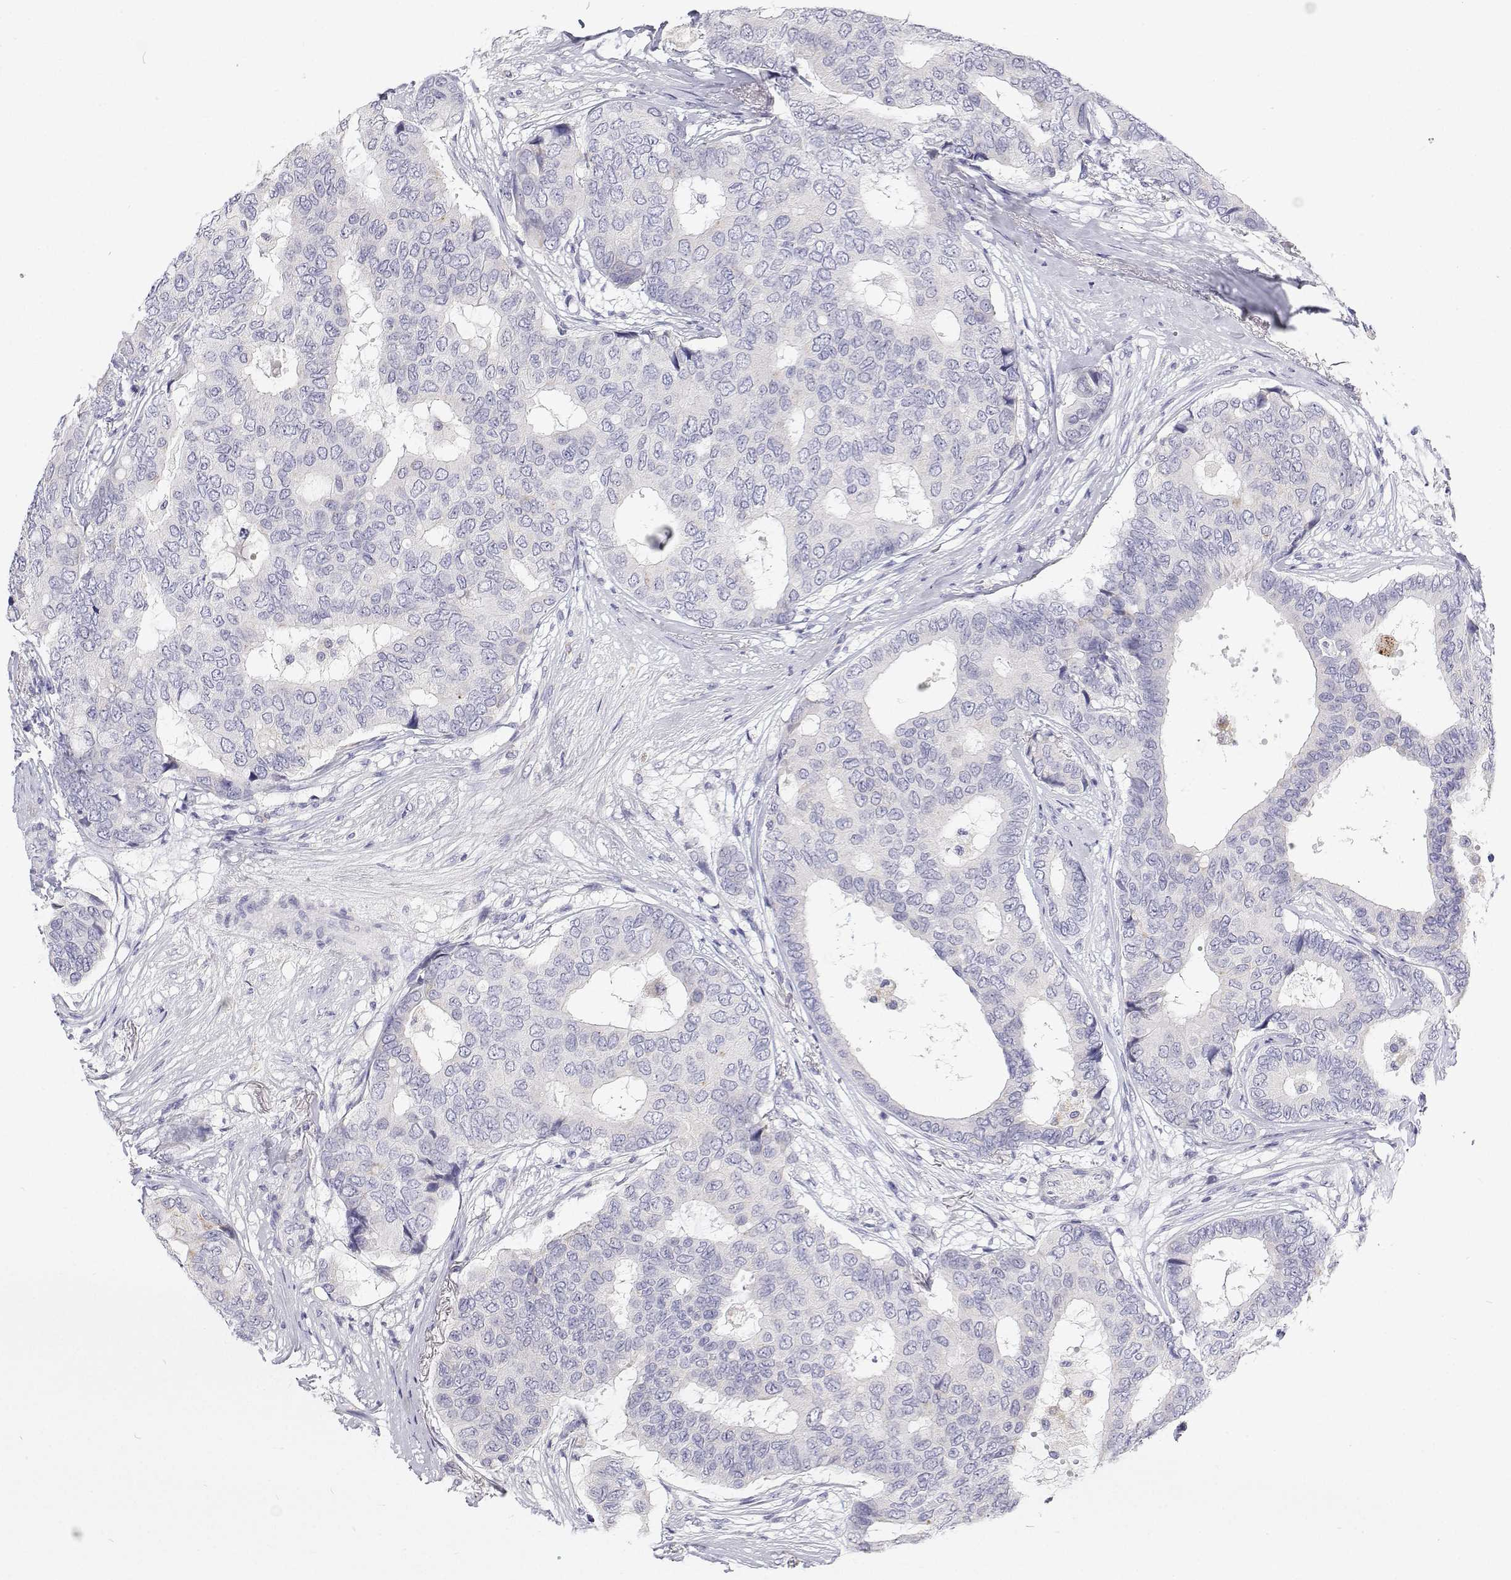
{"staining": {"intensity": "negative", "quantity": "none", "location": "none"}, "tissue": "breast cancer", "cell_type": "Tumor cells", "image_type": "cancer", "snomed": [{"axis": "morphology", "description": "Duct carcinoma"}, {"axis": "topography", "description": "Breast"}], "caption": "DAB (3,3'-diaminobenzidine) immunohistochemical staining of human breast cancer reveals no significant positivity in tumor cells.", "gene": "NCR2", "patient": {"sex": "female", "age": 75}}